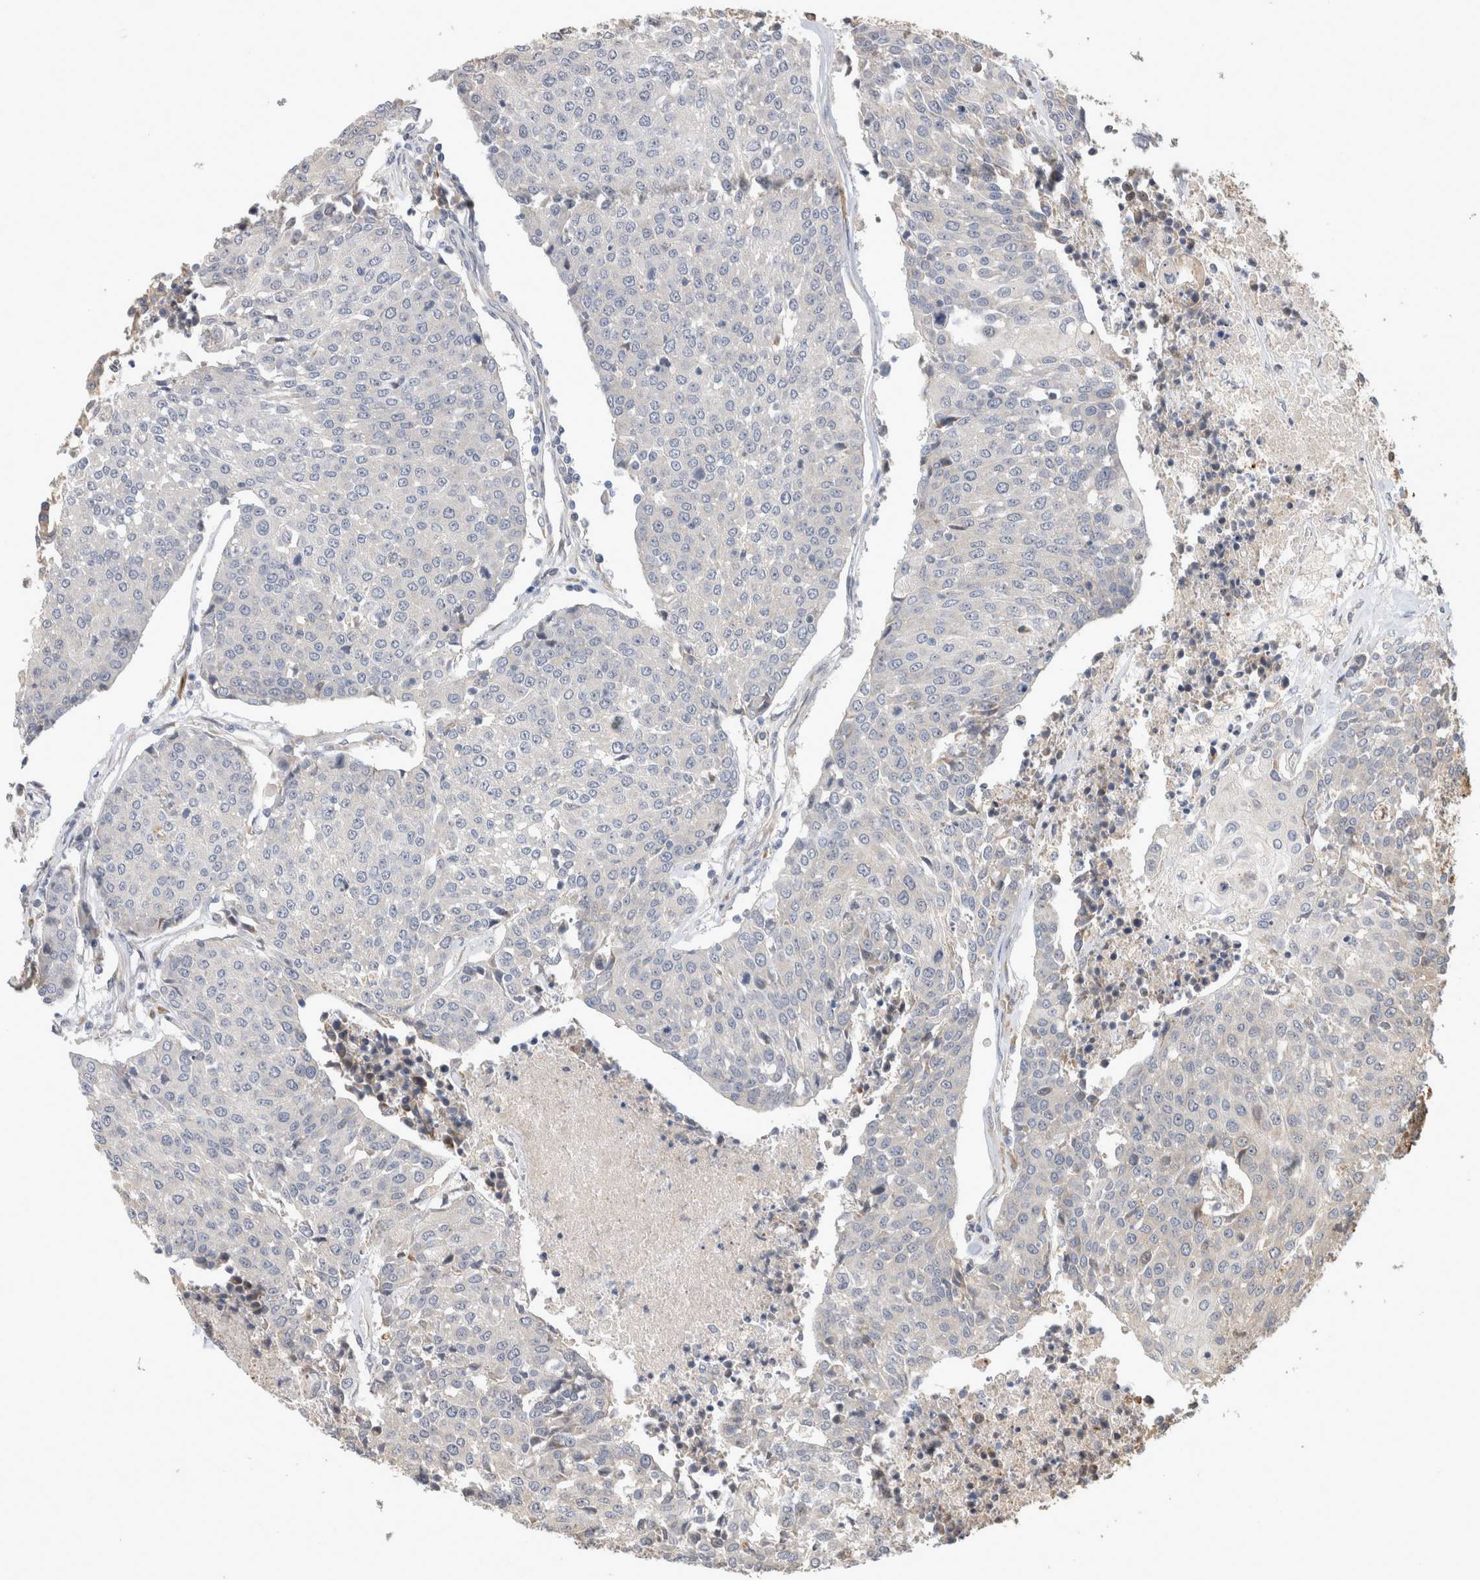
{"staining": {"intensity": "negative", "quantity": "none", "location": "none"}, "tissue": "urothelial cancer", "cell_type": "Tumor cells", "image_type": "cancer", "snomed": [{"axis": "morphology", "description": "Urothelial carcinoma, High grade"}, {"axis": "topography", "description": "Urinary bladder"}], "caption": "A histopathology image of human urothelial cancer is negative for staining in tumor cells.", "gene": "PCDHB15", "patient": {"sex": "female", "age": 85}}